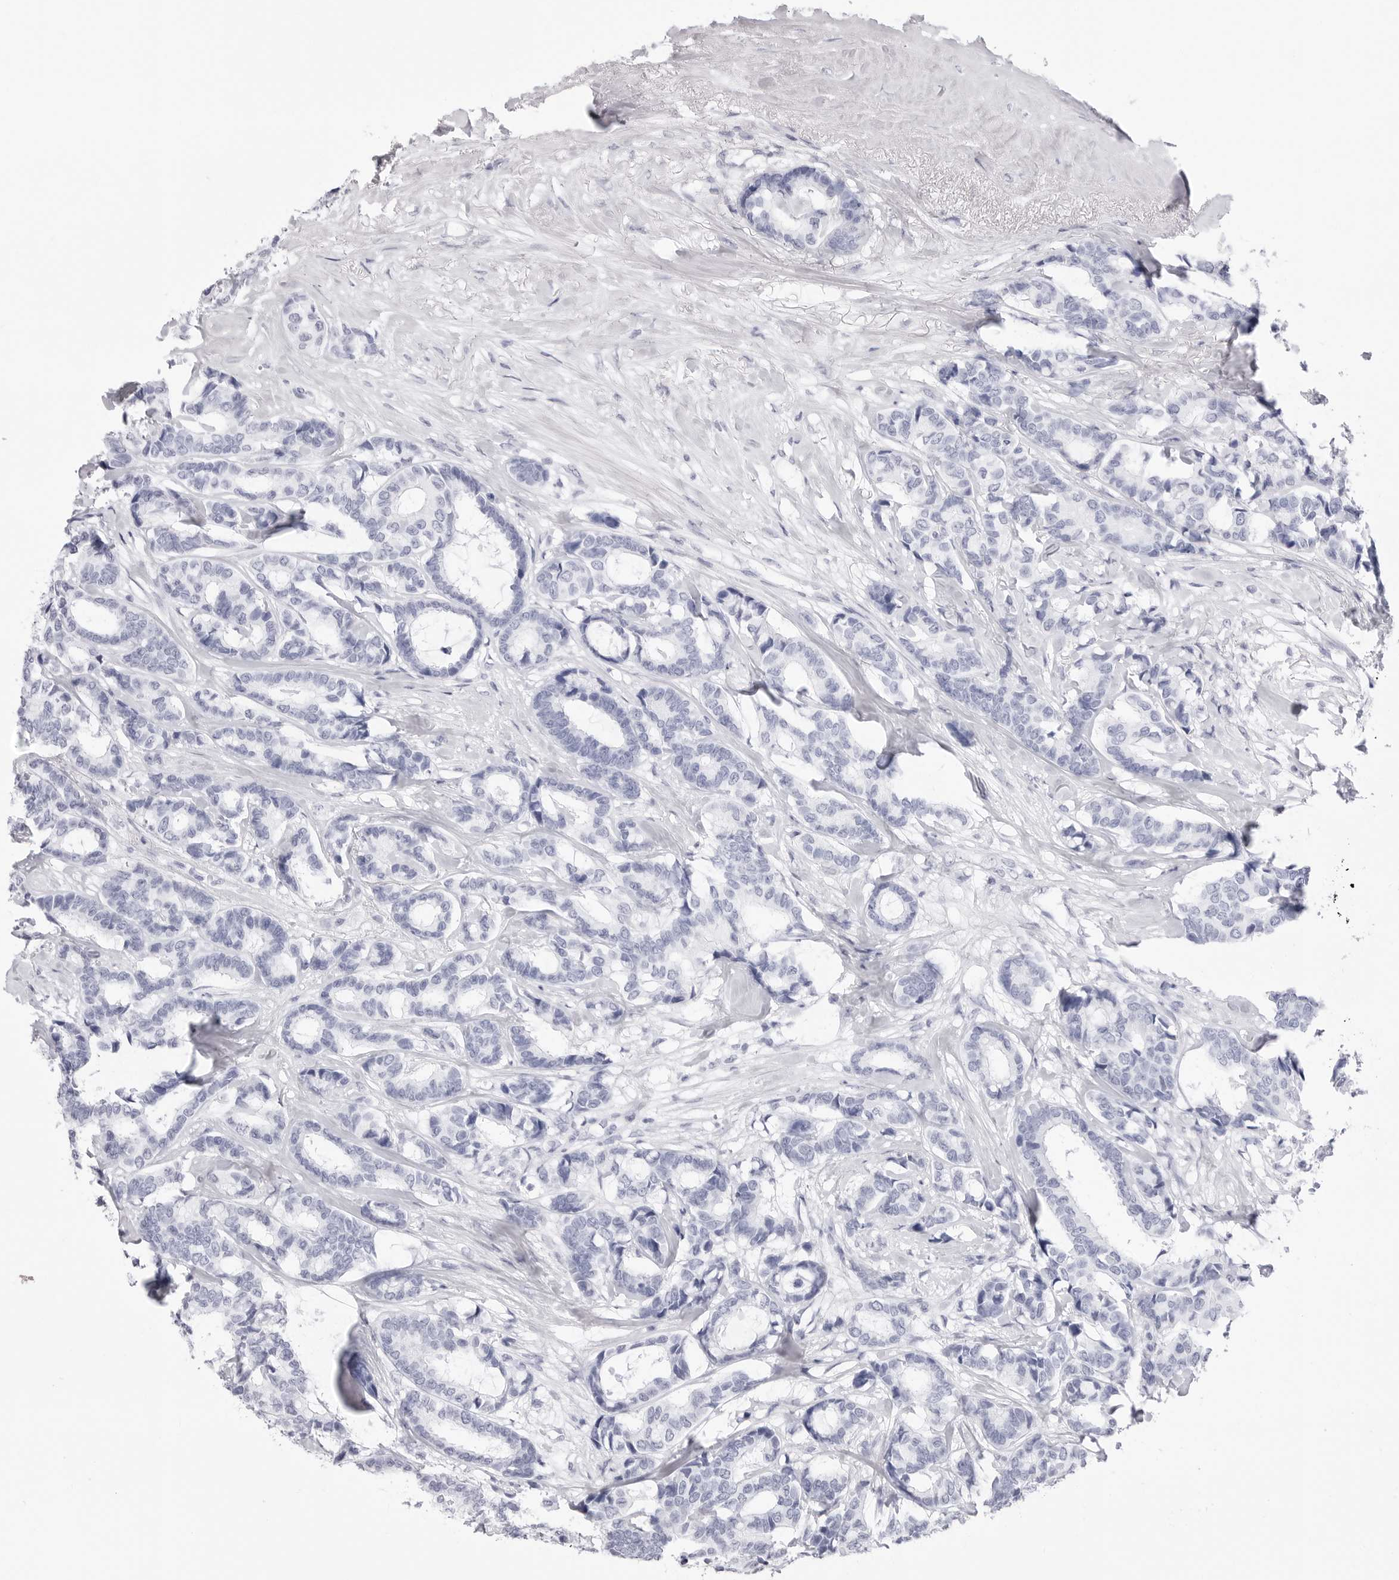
{"staining": {"intensity": "negative", "quantity": "none", "location": "none"}, "tissue": "breast cancer", "cell_type": "Tumor cells", "image_type": "cancer", "snomed": [{"axis": "morphology", "description": "Duct carcinoma"}, {"axis": "topography", "description": "Breast"}], "caption": "This is an IHC micrograph of human breast cancer. There is no staining in tumor cells.", "gene": "TSSK1B", "patient": {"sex": "female", "age": 87}}